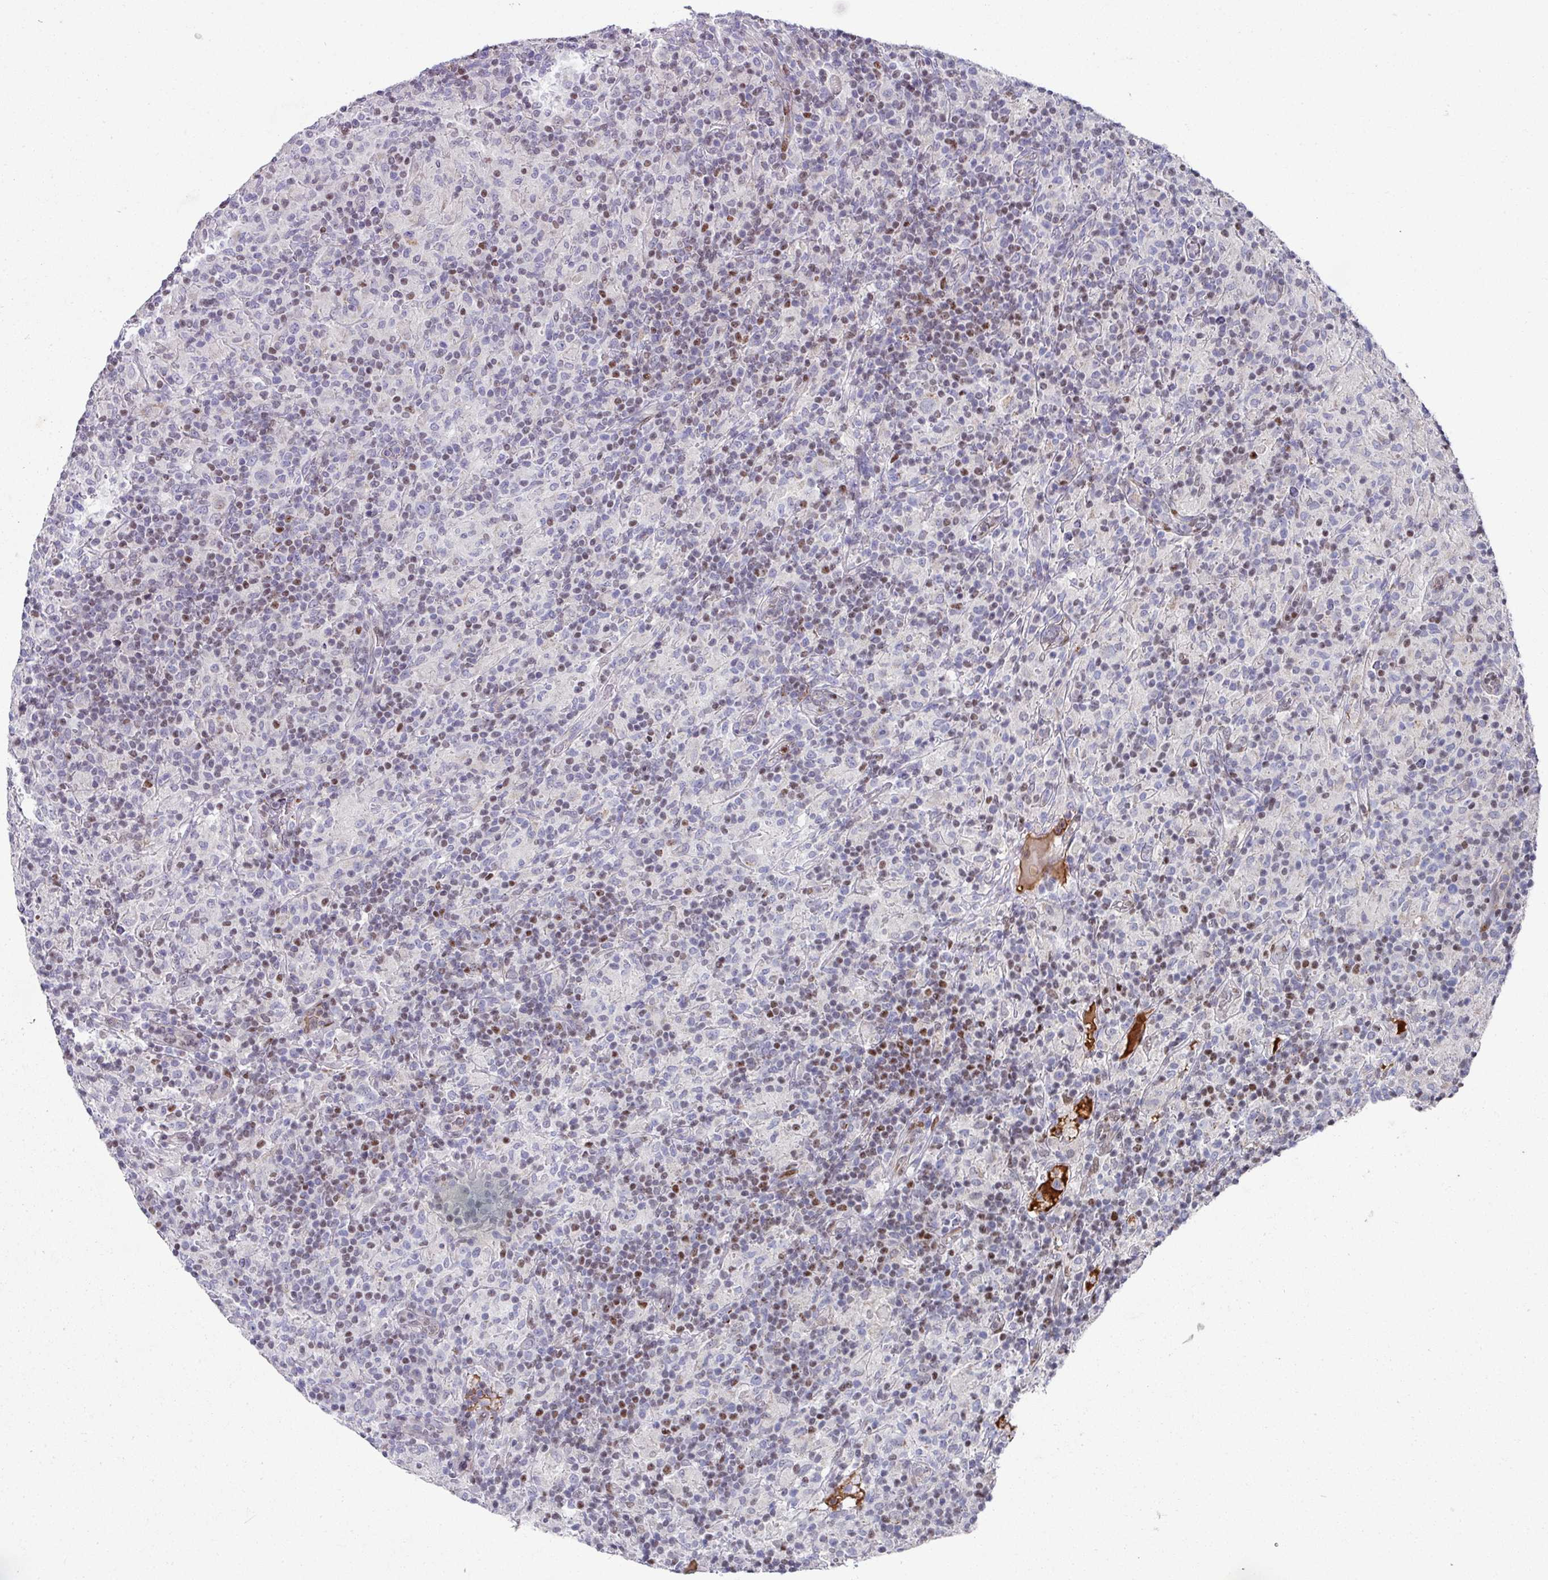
{"staining": {"intensity": "negative", "quantity": "none", "location": "none"}, "tissue": "lymphoma", "cell_type": "Tumor cells", "image_type": "cancer", "snomed": [{"axis": "morphology", "description": "Hodgkin's disease, NOS"}, {"axis": "topography", "description": "Lymph node"}], "caption": "Immunohistochemistry histopathology image of neoplastic tissue: human Hodgkin's disease stained with DAB (3,3'-diaminobenzidine) displays no significant protein staining in tumor cells.", "gene": "CBX7", "patient": {"sex": "male", "age": 70}}